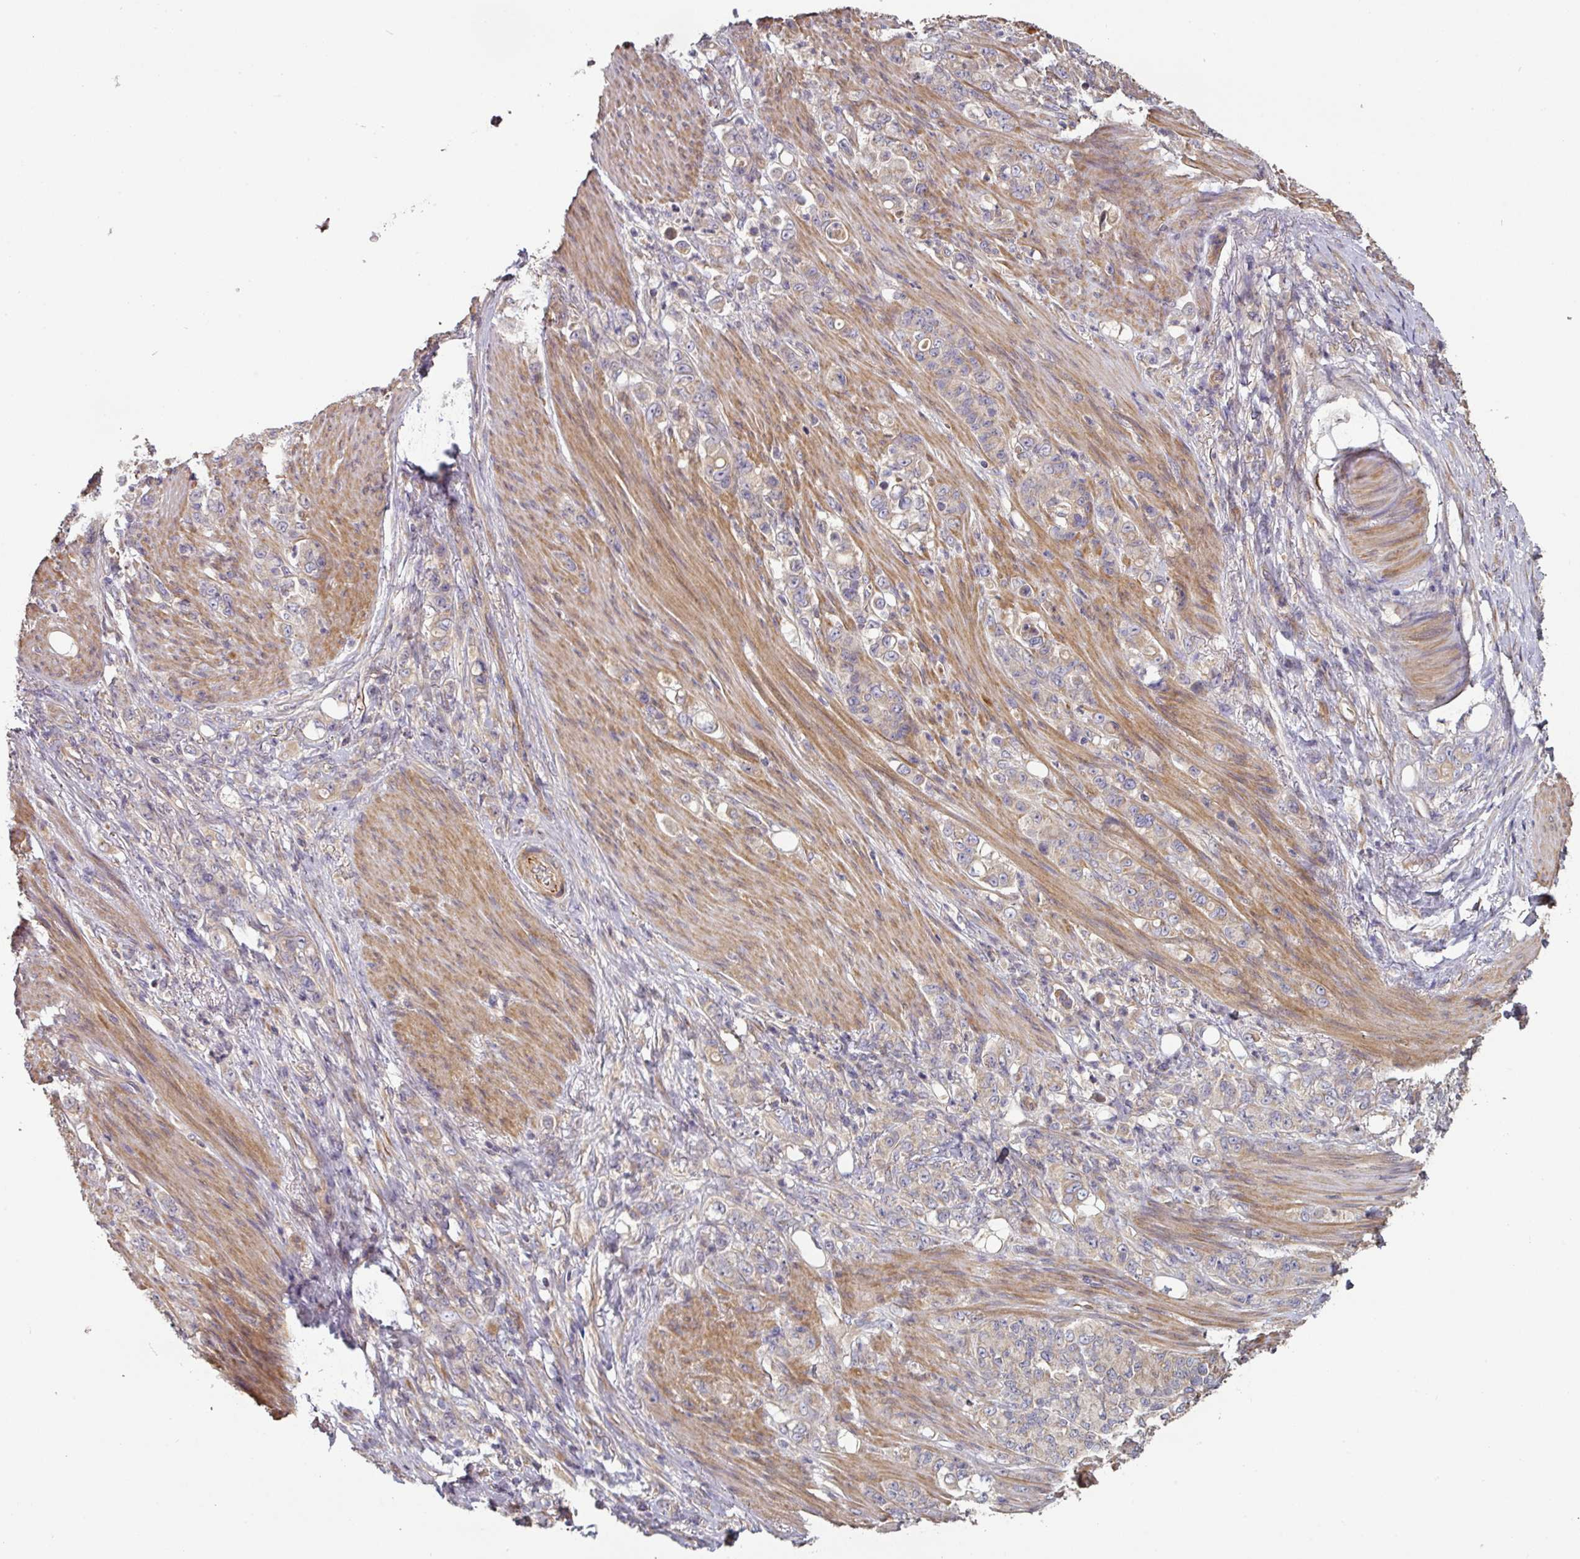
{"staining": {"intensity": "weak", "quantity": "25%-75%", "location": "cytoplasmic/membranous"}, "tissue": "stomach cancer", "cell_type": "Tumor cells", "image_type": "cancer", "snomed": [{"axis": "morphology", "description": "Adenocarcinoma, NOS"}, {"axis": "topography", "description": "Stomach"}], "caption": "A low amount of weak cytoplasmic/membranous staining is identified in approximately 25%-75% of tumor cells in stomach cancer (adenocarcinoma) tissue. The staining is performed using DAB brown chromogen to label protein expression. The nuclei are counter-stained blue using hematoxylin.", "gene": "SIK1", "patient": {"sex": "female", "age": 79}}